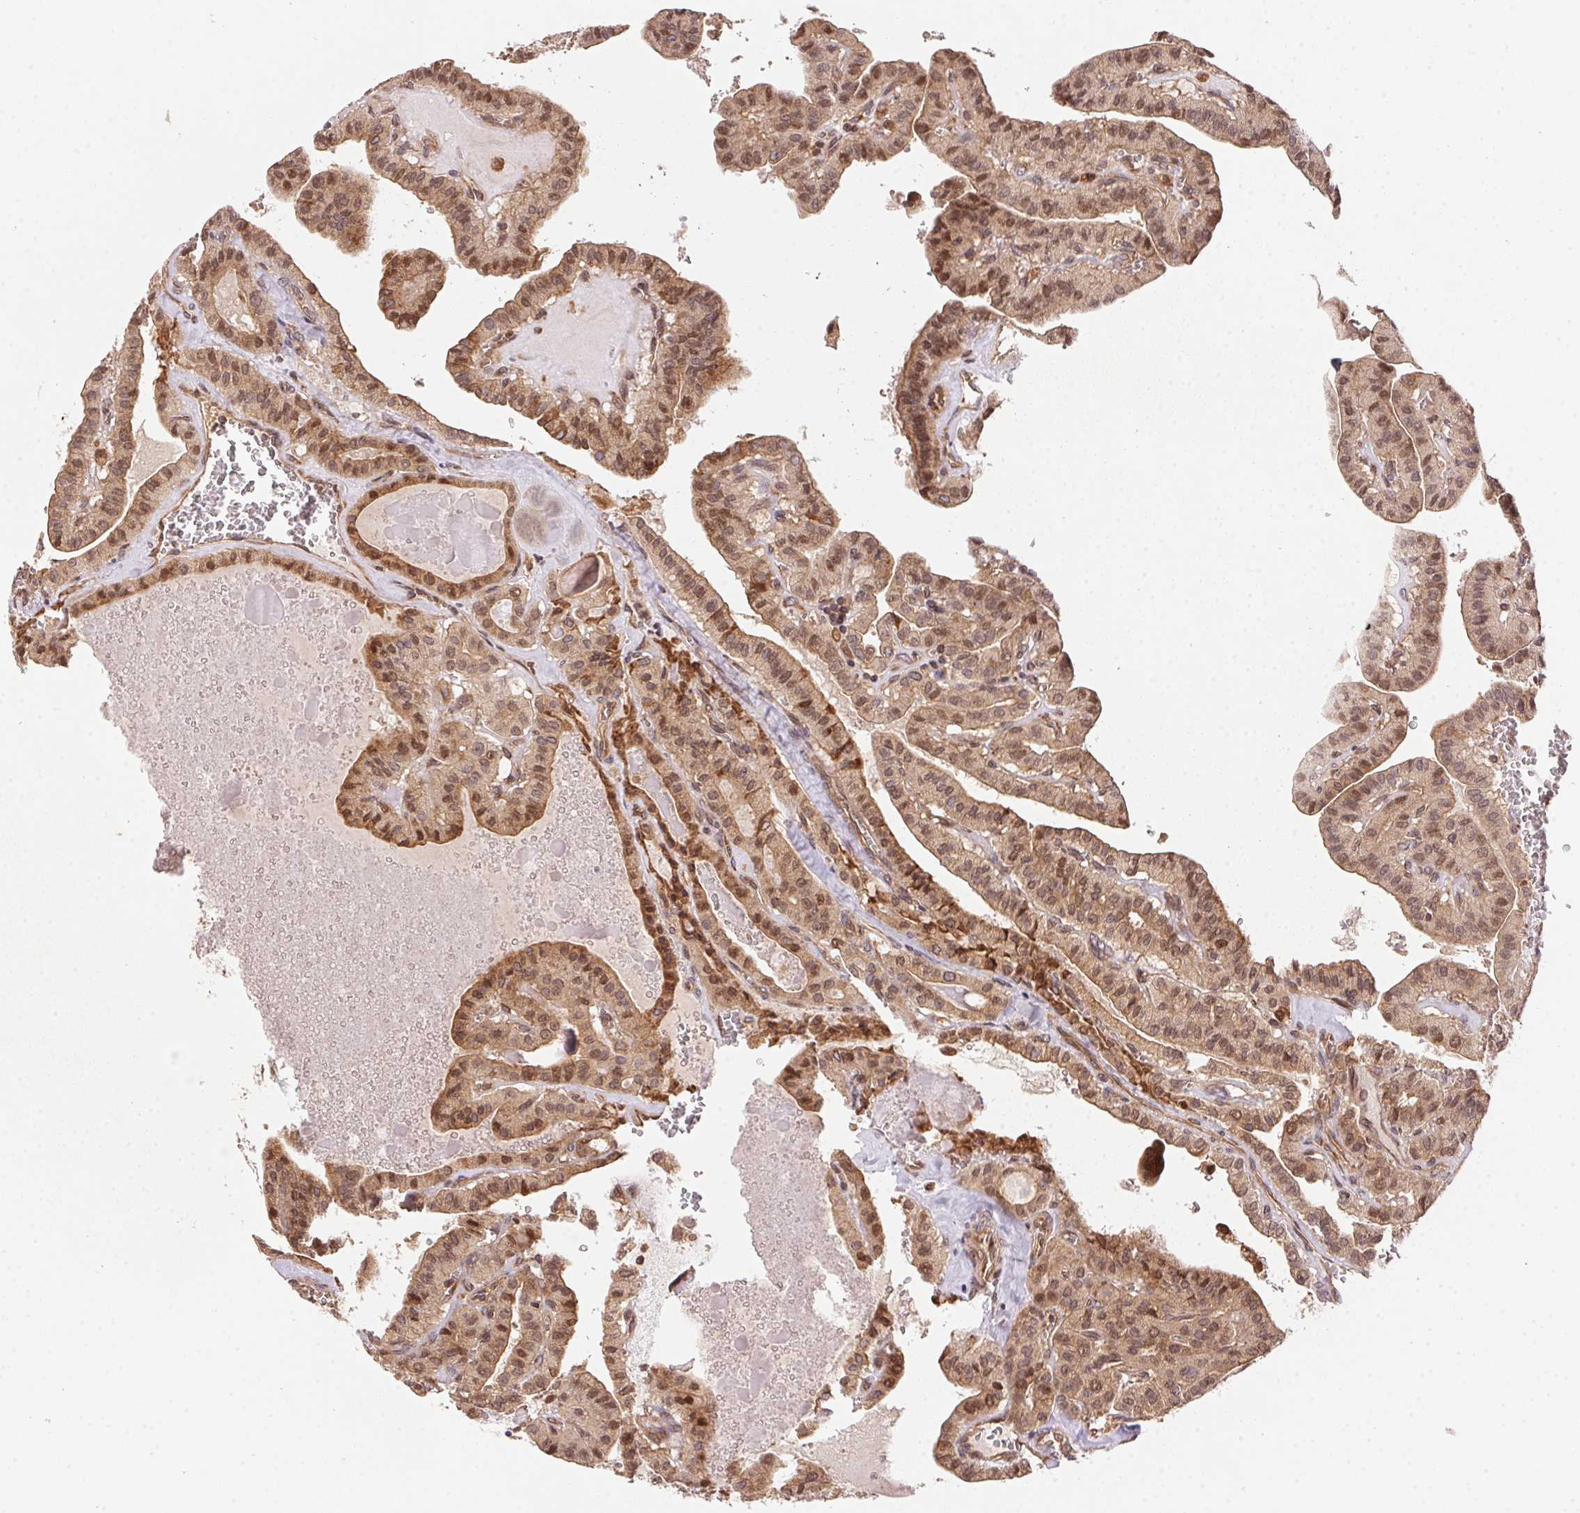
{"staining": {"intensity": "moderate", "quantity": ">75%", "location": "cytoplasmic/membranous,nuclear"}, "tissue": "thyroid cancer", "cell_type": "Tumor cells", "image_type": "cancer", "snomed": [{"axis": "morphology", "description": "Papillary adenocarcinoma, NOS"}, {"axis": "topography", "description": "Thyroid gland"}], "caption": "Immunohistochemical staining of thyroid cancer displays medium levels of moderate cytoplasmic/membranous and nuclear positivity in about >75% of tumor cells.", "gene": "MEX3D", "patient": {"sex": "male", "age": 52}}